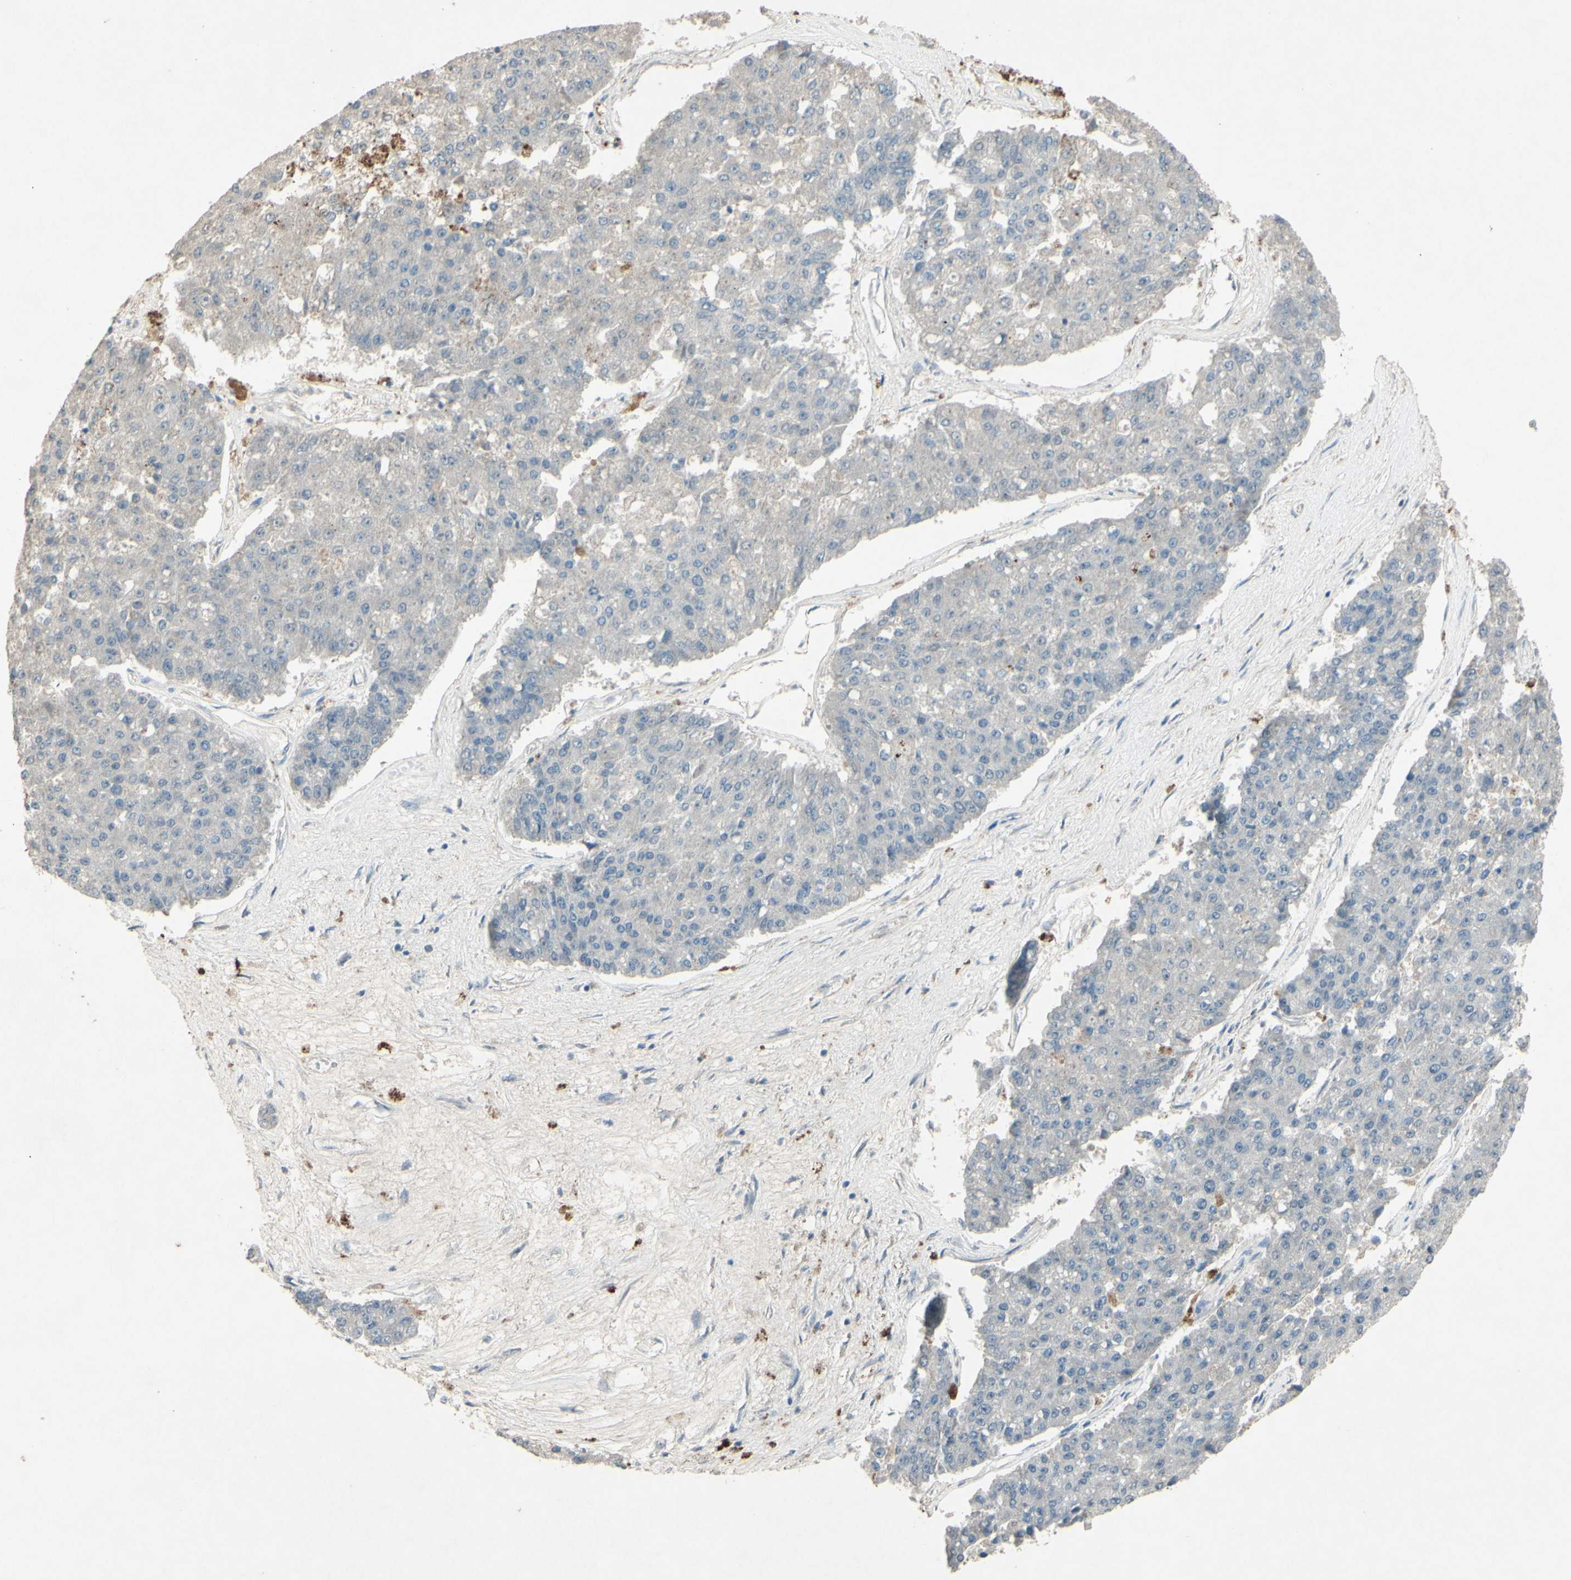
{"staining": {"intensity": "negative", "quantity": "none", "location": "none"}, "tissue": "pancreatic cancer", "cell_type": "Tumor cells", "image_type": "cancer", "snomed": [{"axis": "morphology", "description": "Adenocarcinoma, NOS"}, {"axis": "topography", "description": "Pancreas"}], "caption": "Pancreatic cancer (adenocarcinoma) stained for a protein using immunohistochemistry (IHC) exhibits no positivity tumor cells.", "gene": "TIMM21", "patient": {"sex": "male", "age": 50}}